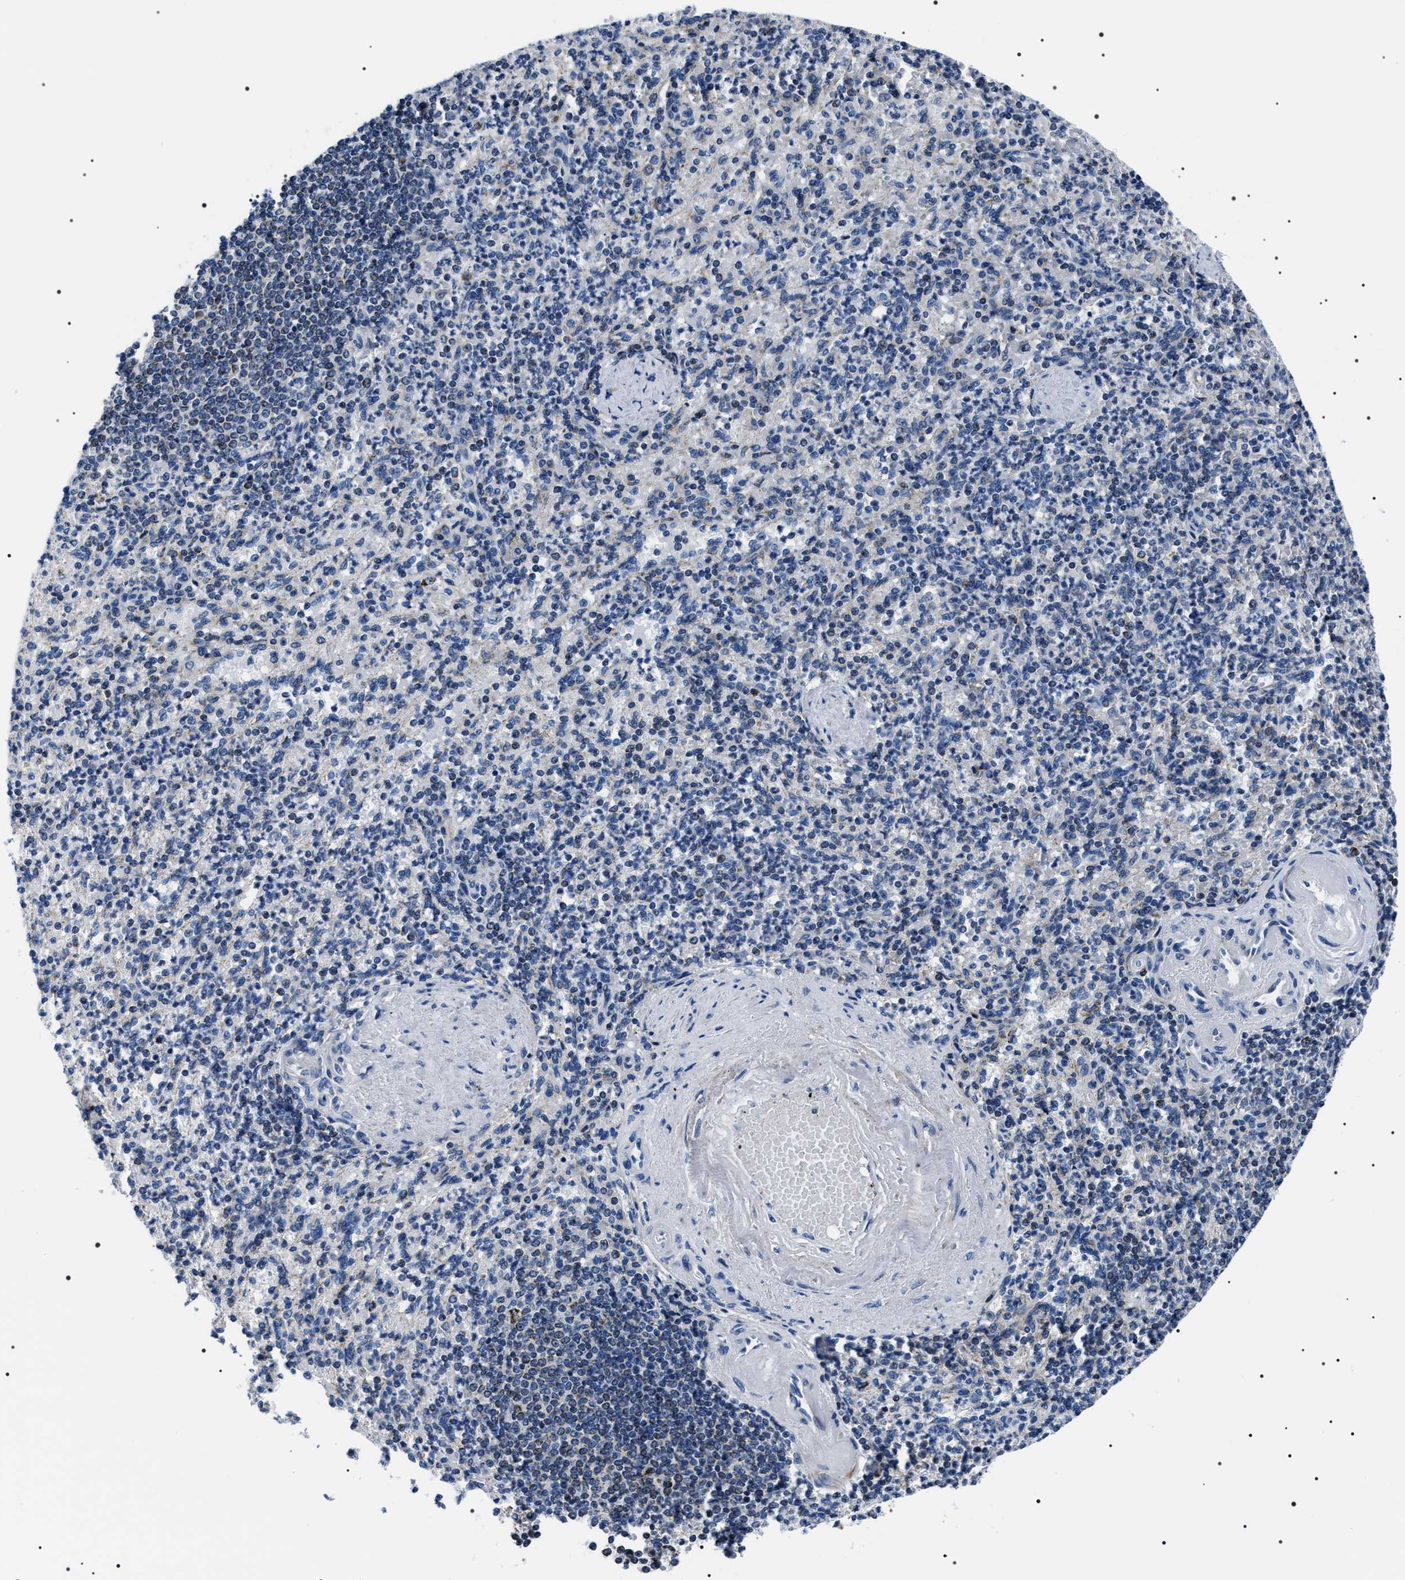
{"staining": {"intensity": "negative", "quantity": "none", "location": "none"}, "tissue": "spleen", "cell_type": "Cells in red pulp", "image_type": "normal", "snomed": [{"axis": "morphology", "description": "Normal tissue, NOS"}, {"axis": "topography", "description": "Spleen"}], "caption": "This is an immunohistochemistry micrograph of normal human spleen. There is no staining in cells in red pulp.", "gene": "NTMT1", "patient": {"sex": "female", "age": 74}}